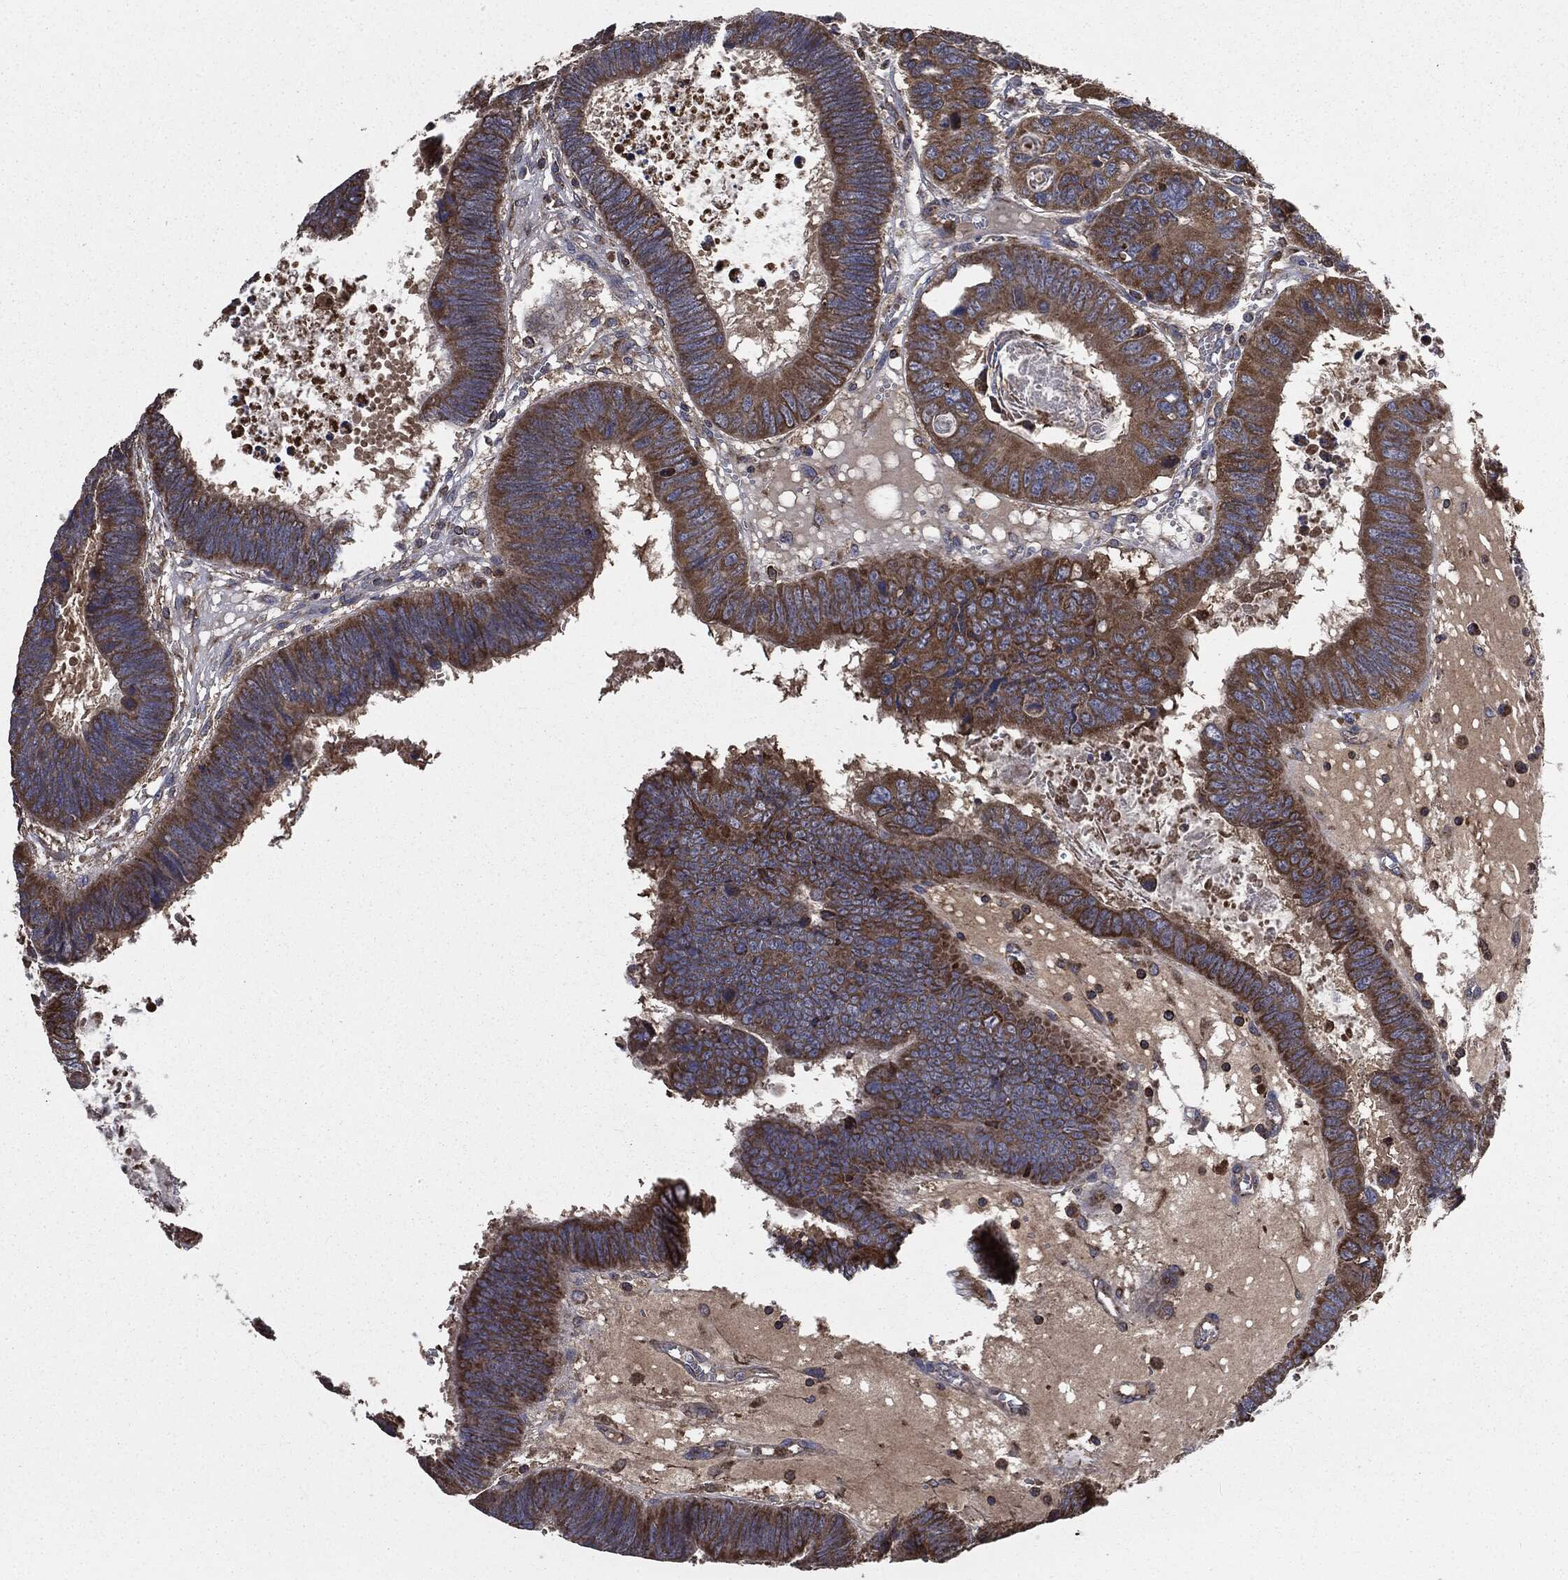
{"staining": {"intensity": "strong", "quantity": ">75%", "location": "cytoplasmic/membranous"}, "tissue": "colorectal cancer", "cell_type": "Tumor cells", "image_type": "cancer", "snomed": [{"axis": "morphology", "description": "Adenocarcinoma, NOS"}, {"axis": "topography", "description": "Colon"}], "caption": "Colorectal cancer stained for a protein (brown) displays strong cytoplasmic/membranous positive staining in approximately >75% of tumor cells.", "gene": "MAPK6", "patient": {"sex": "male", "age": 62}}